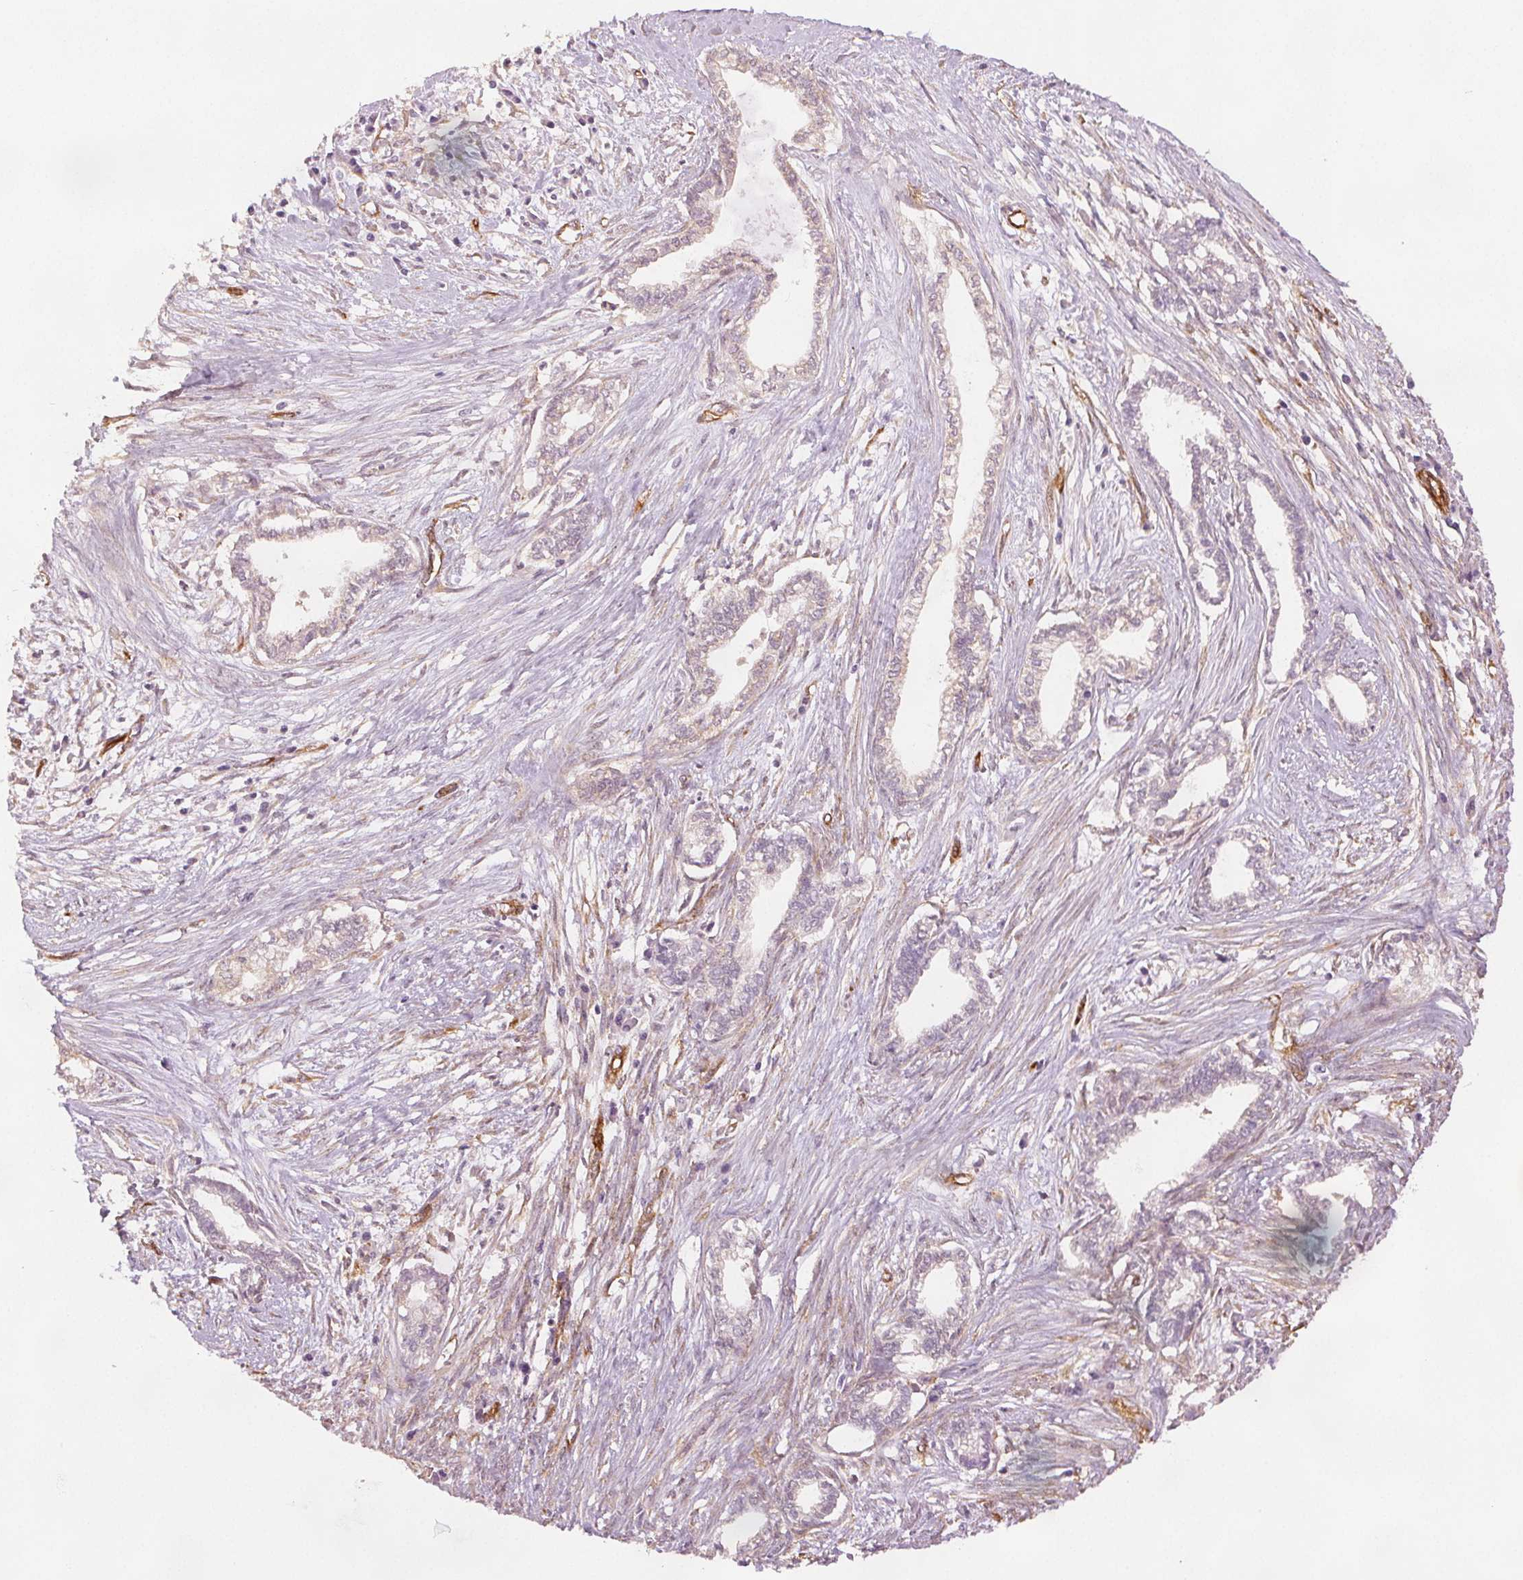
{"staining": {"intensity": "weak", "quantity": "<25%", "location": "cytoplasmic/membranous"}, "tissue": "cervical cancer", "cell_type": "Tumor cells", "image_type": "cancer", "snomed": [{"axis": "morphology", "description": "Adenocarcinoma, NOS"}, {"axis": "topography", "description": "Cervix"}], "caption": "DAB (3,3'-diaminobenzidine) immunohistochemical staining of cervical cancer (adenocarcinoma) reveals no significant expression in tumor cells. Nuclei are stained in blue.", "gene": "DIAPH2", "patient": {"sex": "female", "age": 62}}